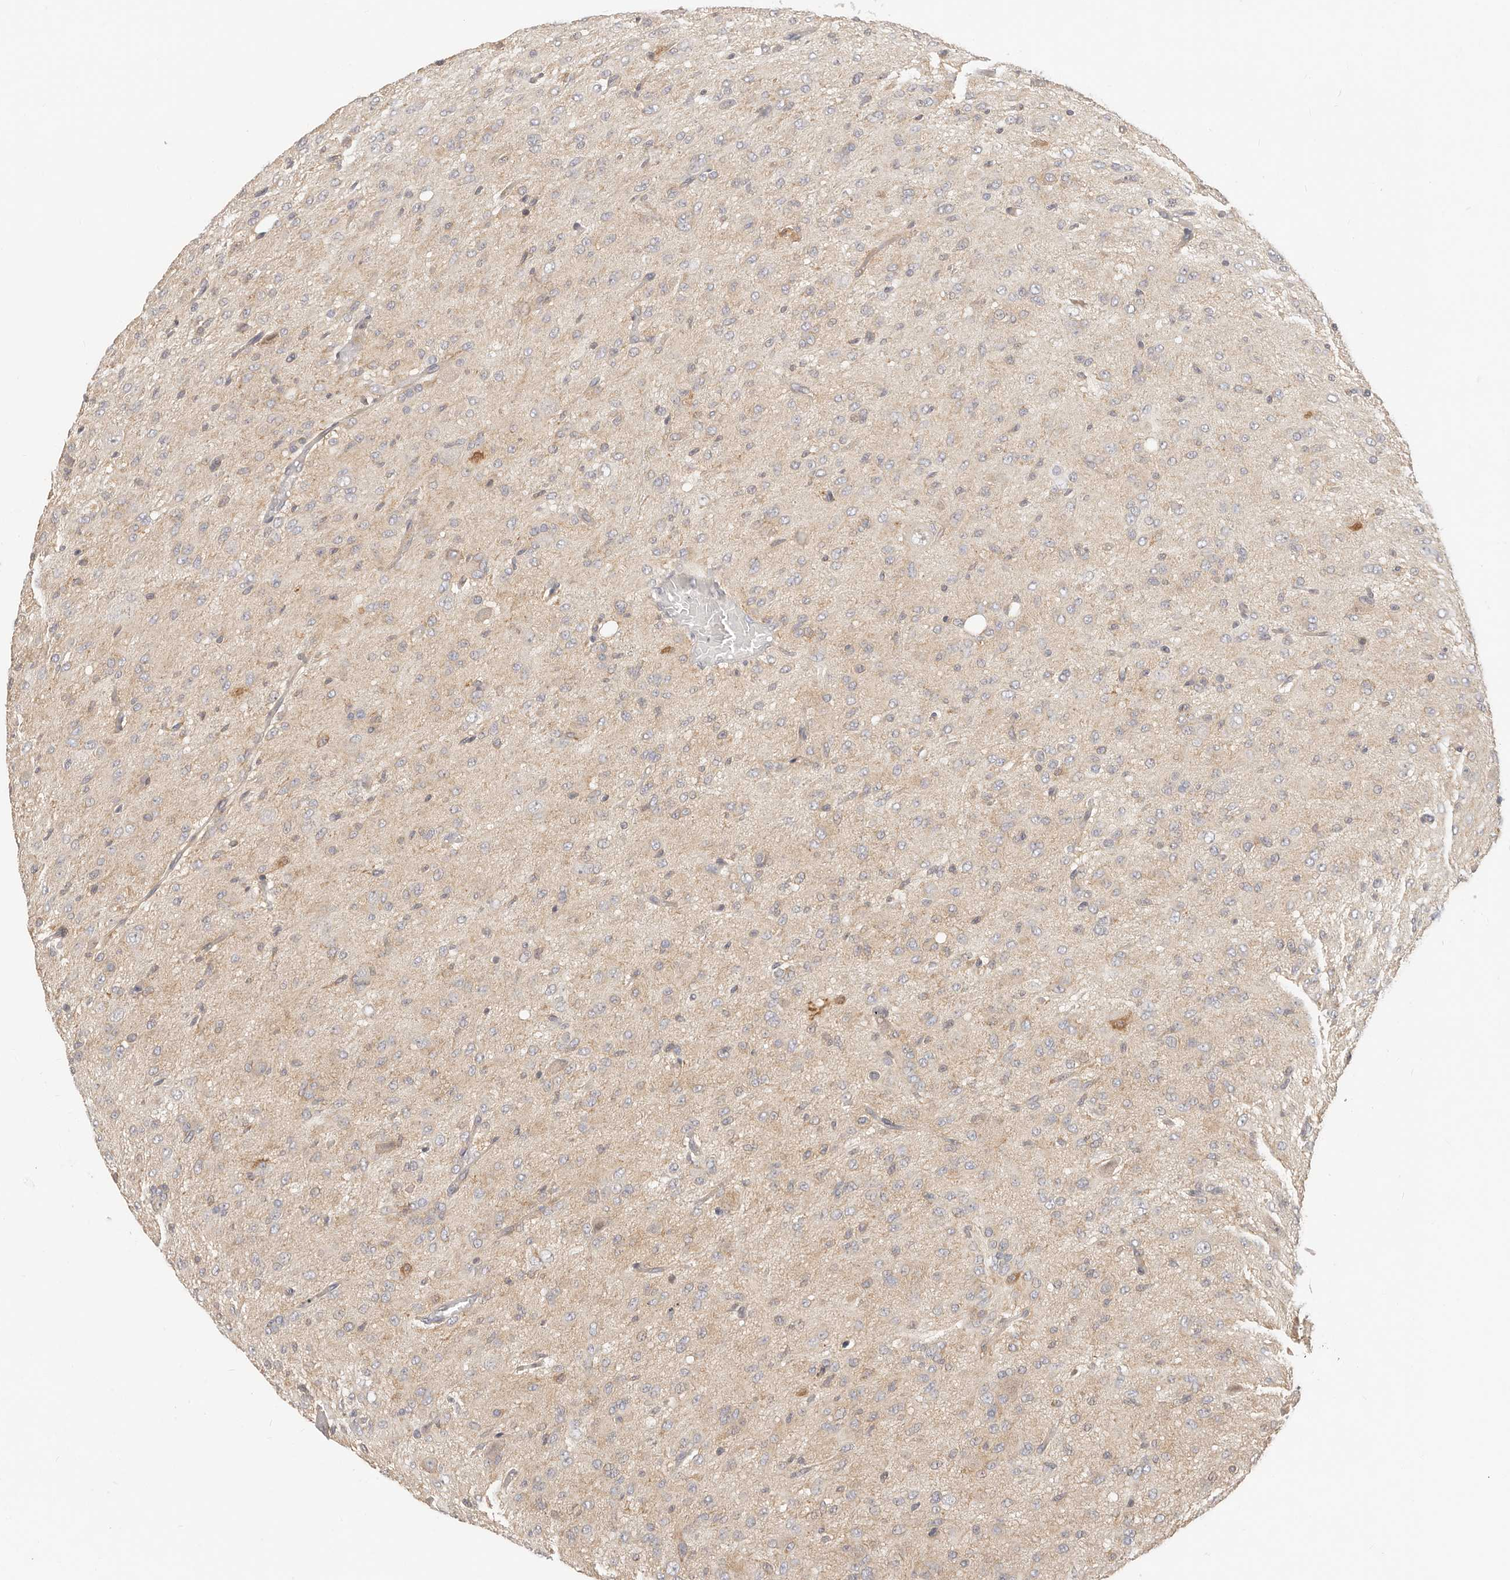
{"staining": {"intensity": "weak", "quantity": "<25%", "location": "cytoplasmic/membranous"}, "tissue": "glioma", "cell_type": "Tumor cells", "image_type": "cancer", "snomed": [{"axis": "morphology", "description": "Glioma, malignant, High grade"}, {"axis": "topography", "description": "Brain"}], "caption": "Immunohistochemical staining of human glioma demonstrates no significant positivity in tumor cells. (DAB (3,3'-diaminobenzidine) IHC, high magnification).", "gene": "DTNBP1", "patient": {"sex": "female", "age": 59}}